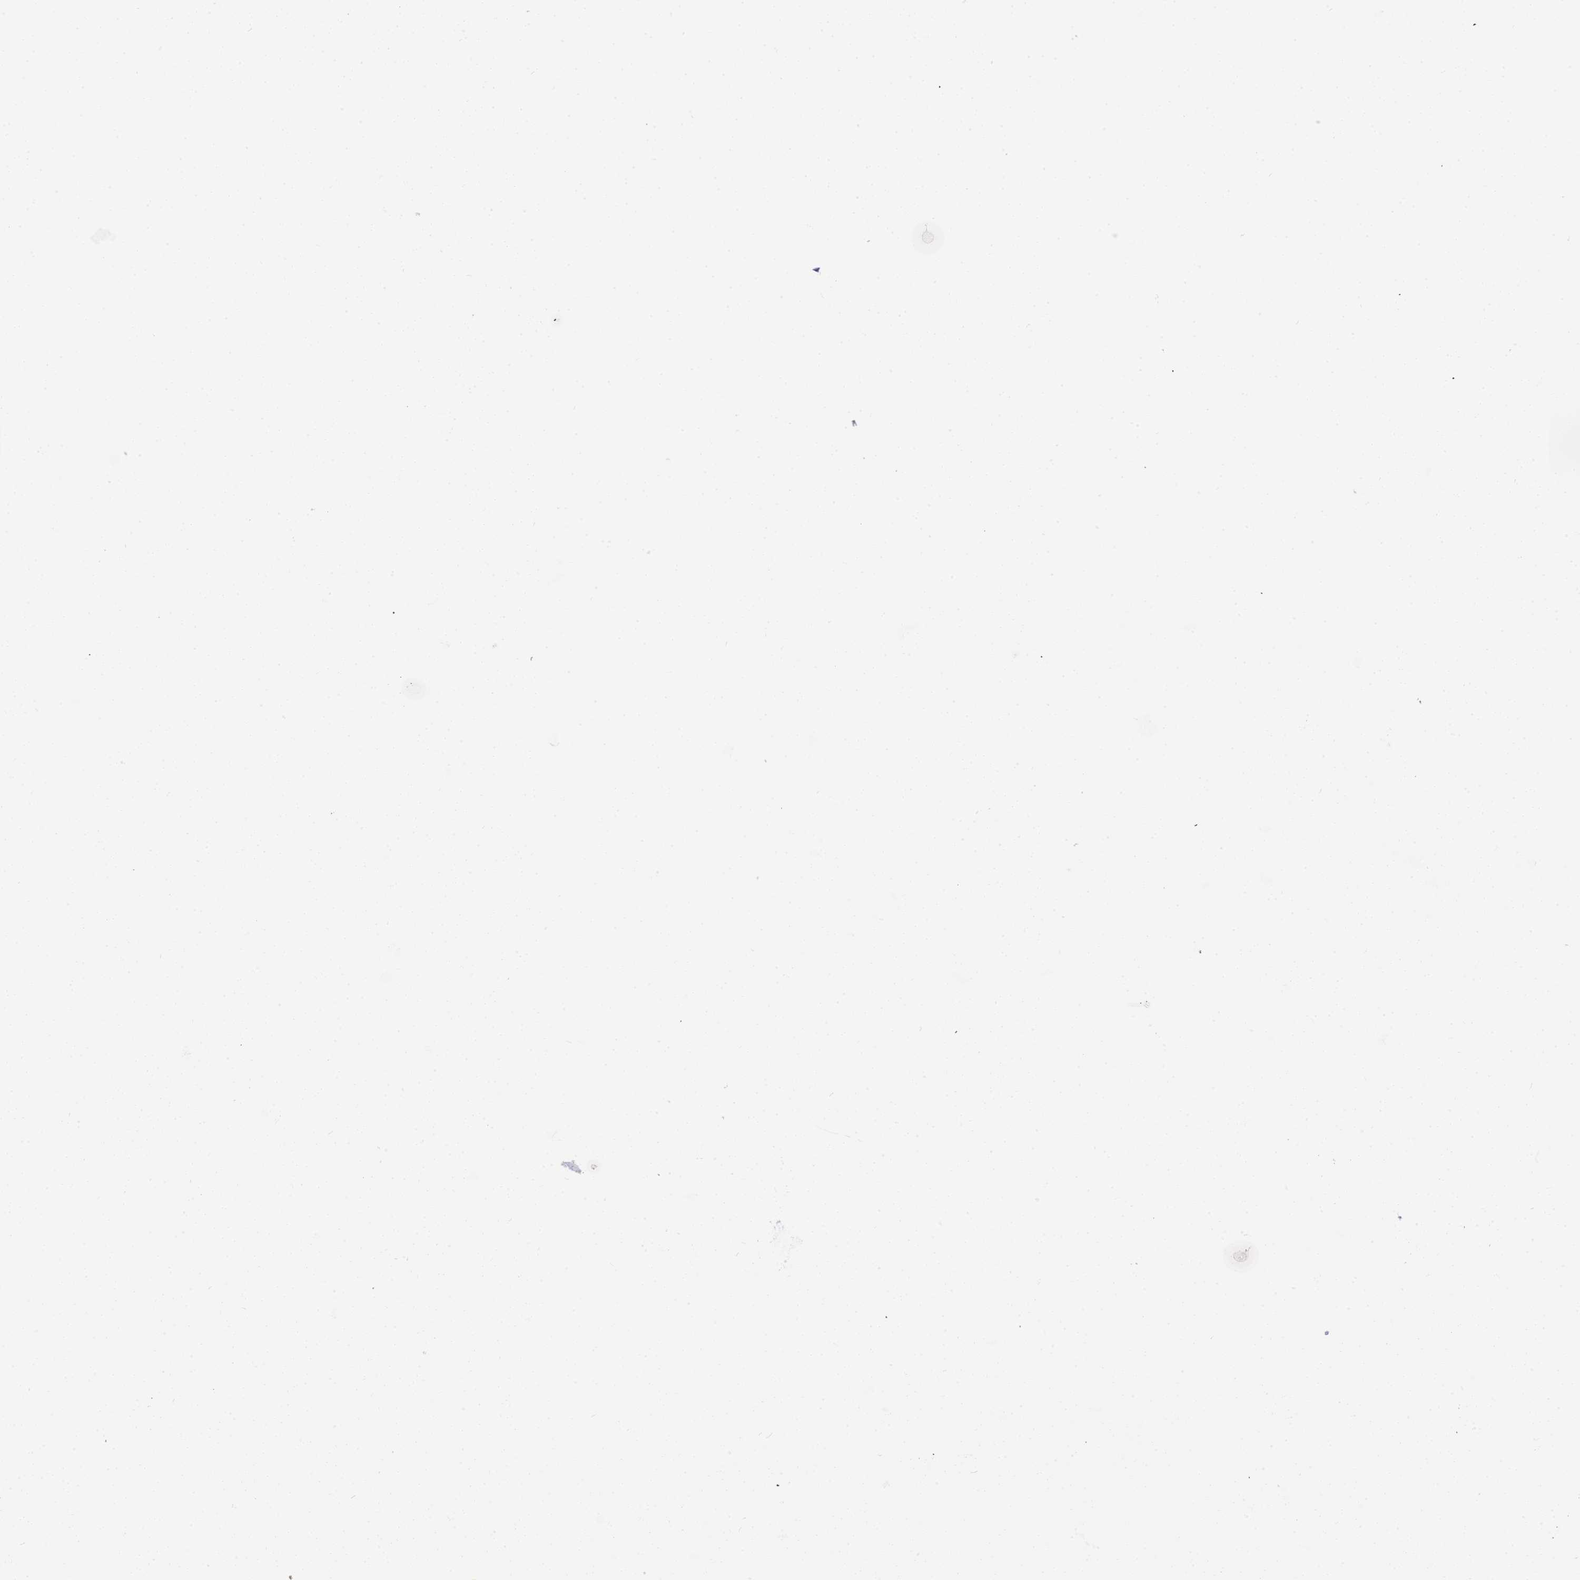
{"staining": {"intensity": "negative", "quantity": "none", "location": "none"}, "tissue": "cervical cancer", "cell_type": "Tumor cells", "image_type": "cancer", "snomed": [{"axis": "morphology", "description": "Adenocarcinoma, NOS"}, {"axis": "topography", "description": "Cervix"}], "caption": "An IHC micrograph of cervical adenocarcinoma is shown. There is no staining in tumor cells of cervical adenocarcinoma.", "gene": "IMPG1", "patient": {"sex": "female", "age": 36}}